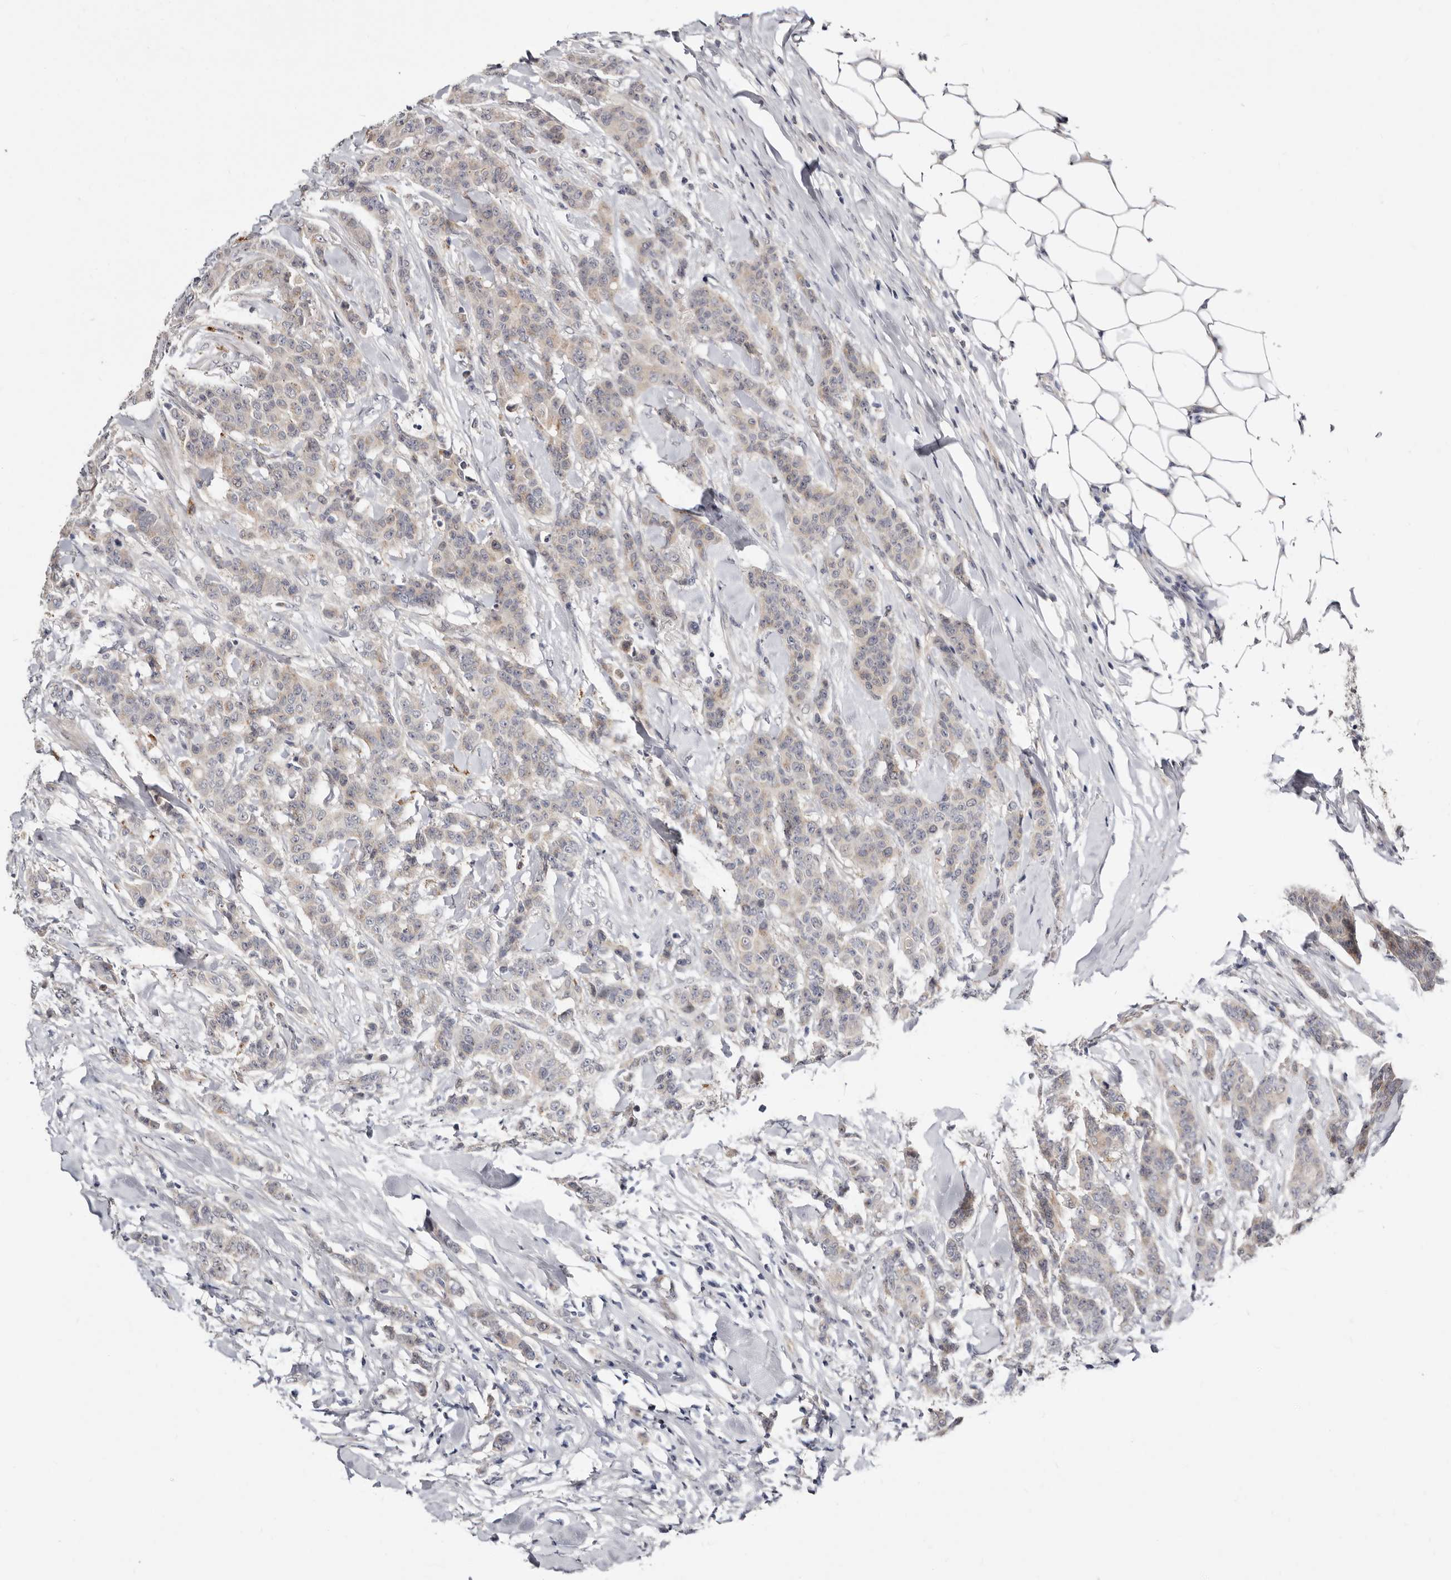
{"staining": {"intensity": "negative", "quantity": "none", "location": "none"}, "tissue": "breast cancer", "cell_type": "Tumor cells", "image_type": "cancer", "snomed": [{"axis": "morphology", "description": "Duct carcinoma"}, {"axis": "topography", "description": "Breast"}], "caption": "High power microscopy image of an immunohistochemistry image of breast cancer (intraductal carcinoma), revealing no significant expression in tumor cells.", "gene": "KLHL4", "patient": {"sex": "female", "age": 40}}